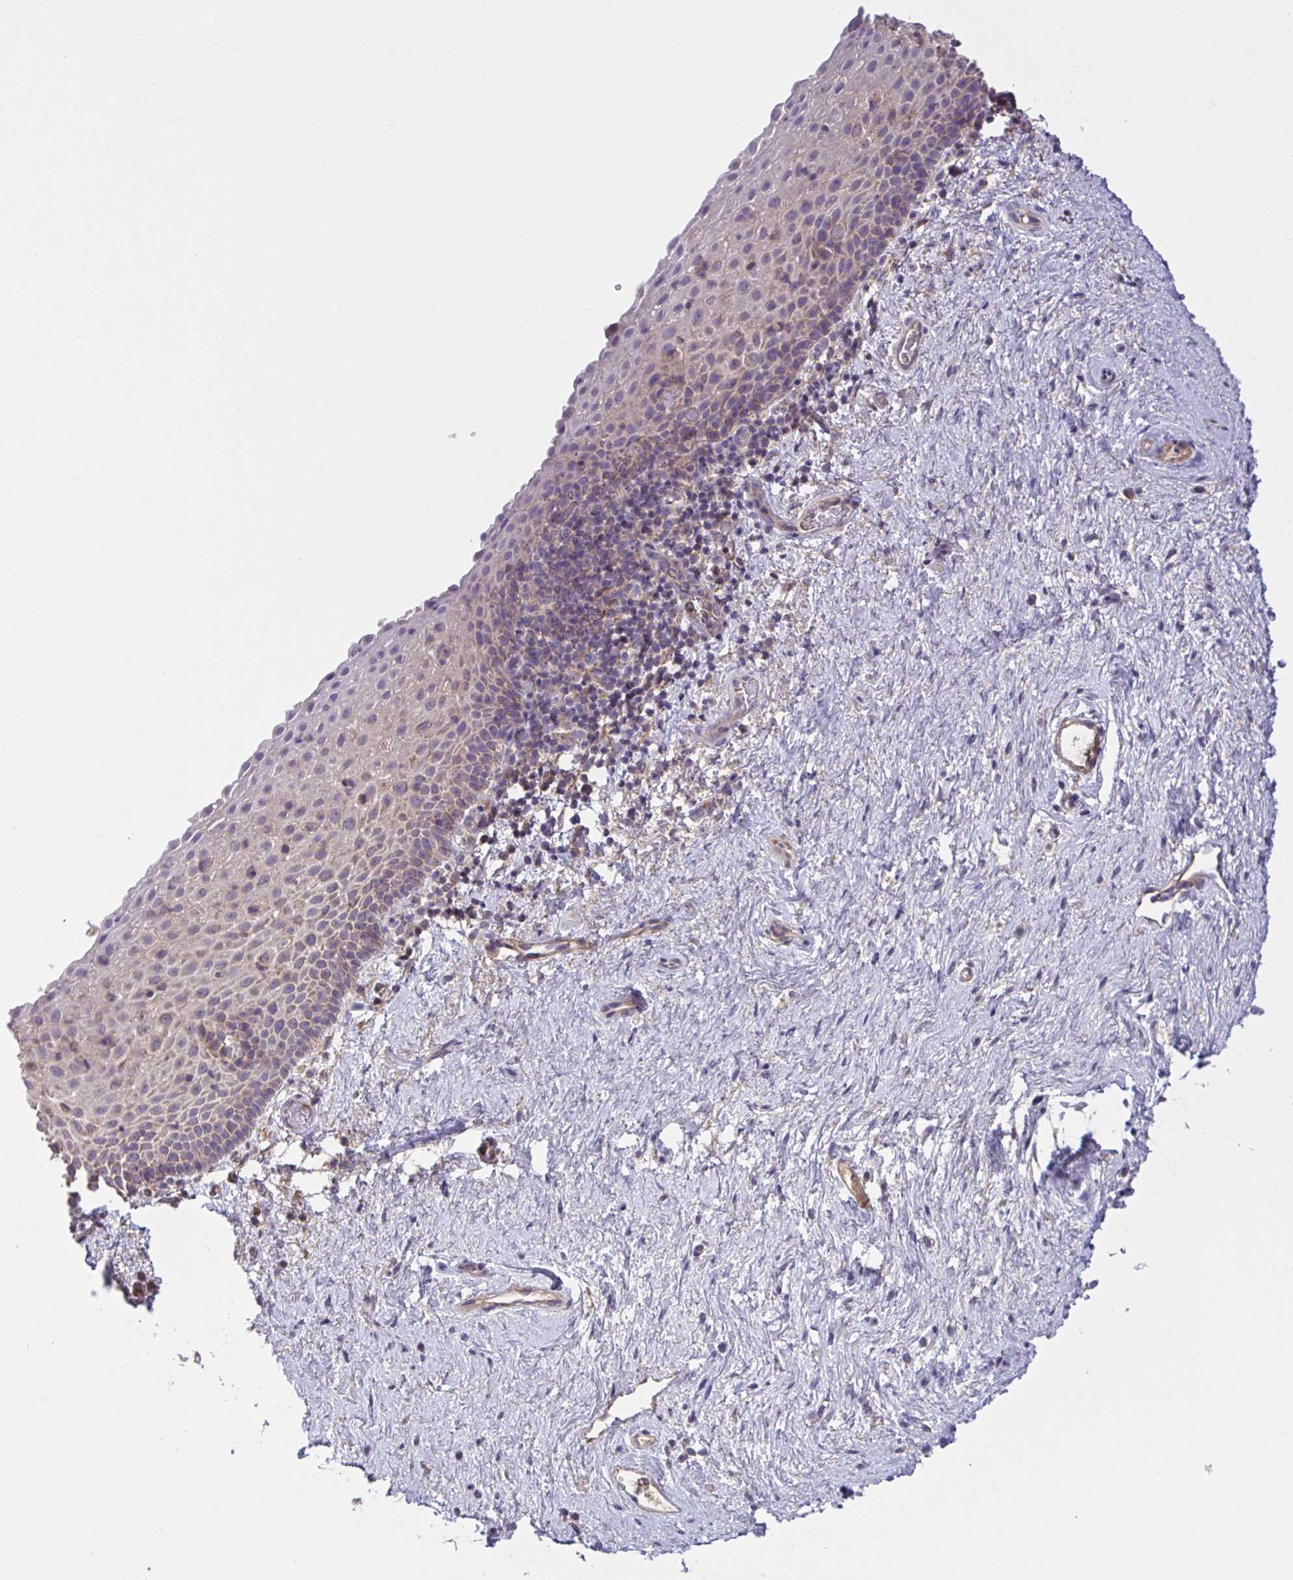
{"staining": {"intensity": "weak", "quantity": "<25%", "location": "cytoplasmic/membranous"}, "tissue": "vagina", "cell_type": "Squamous epithelial cells", "image_type": "normal", "snomed": [{"axis": "morphology", "description": "Normal tissue, NOS"}, {"axis": "topography", "description": "Vagina"}], "caption": "A micrograph of vagina stained for a protein displays no brown staining in squamous epithelial cells. (IHC, brightfield microscopy, high magnification).", "gene": "WNT9B", "patient": {"sex": "female", "age": 61}}